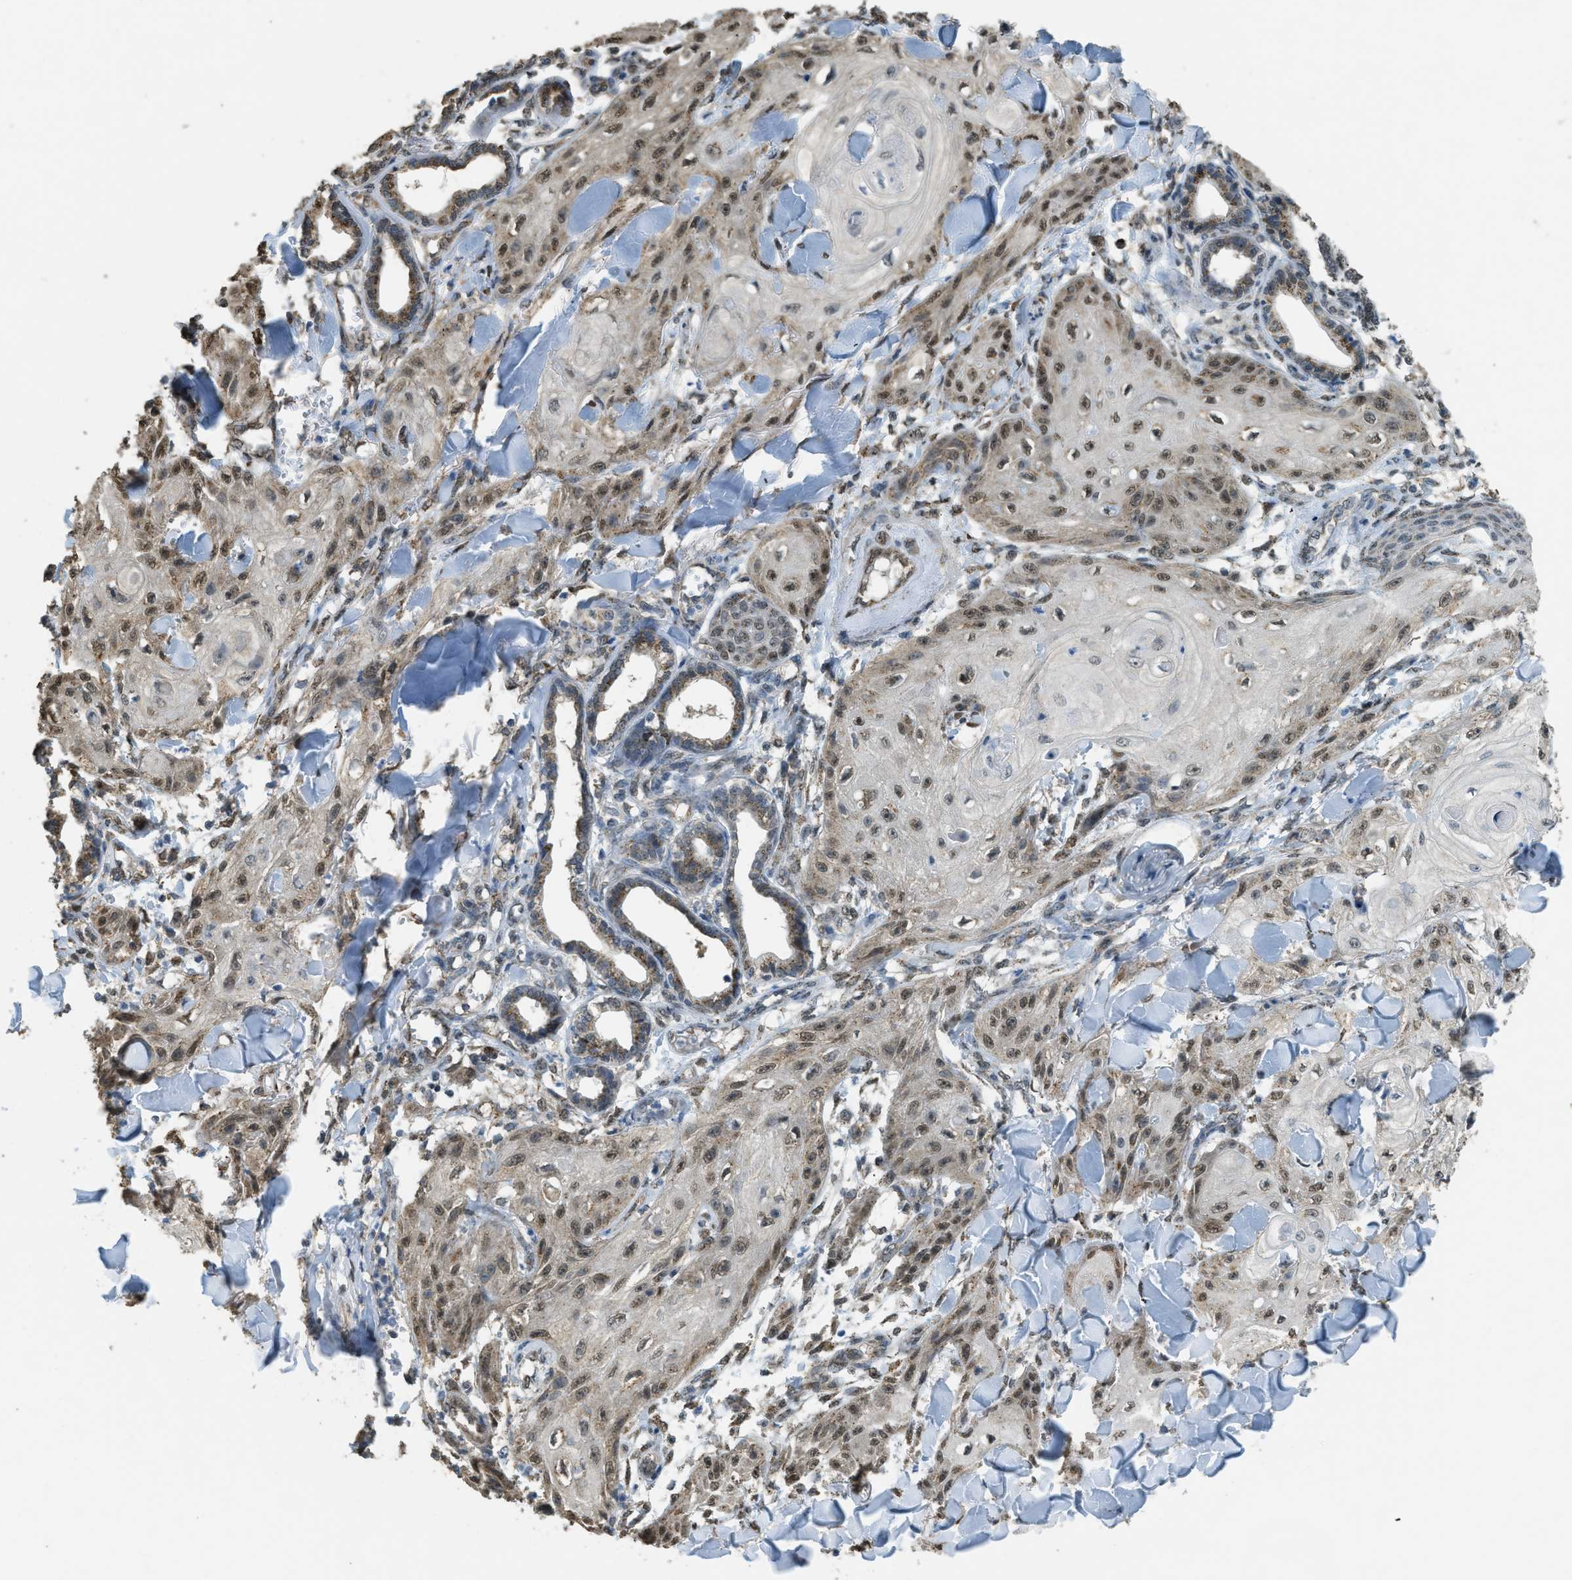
{"staining": {"intensity": "moderate", "quantity": ">75%", "location": "cytoplasmic/membranous,nuclear"}, "tissue": "skin cancer", "cell_type": "Tumor cells", "image_type": "cancer", "snomed": [{"axis": "morphology", "description": "Squamous cell carcinoma, NOS"}, {"axis": "topography", "description": "Skin"}], "caption": "An image of skin squamous cell carcinoma stained for a protein exhibits moderate cytoplasmic/membranous and nuclear brown staining in tumor cells.", "gene": "IPO7", "patient": {"sex": "male", "age": 74}}